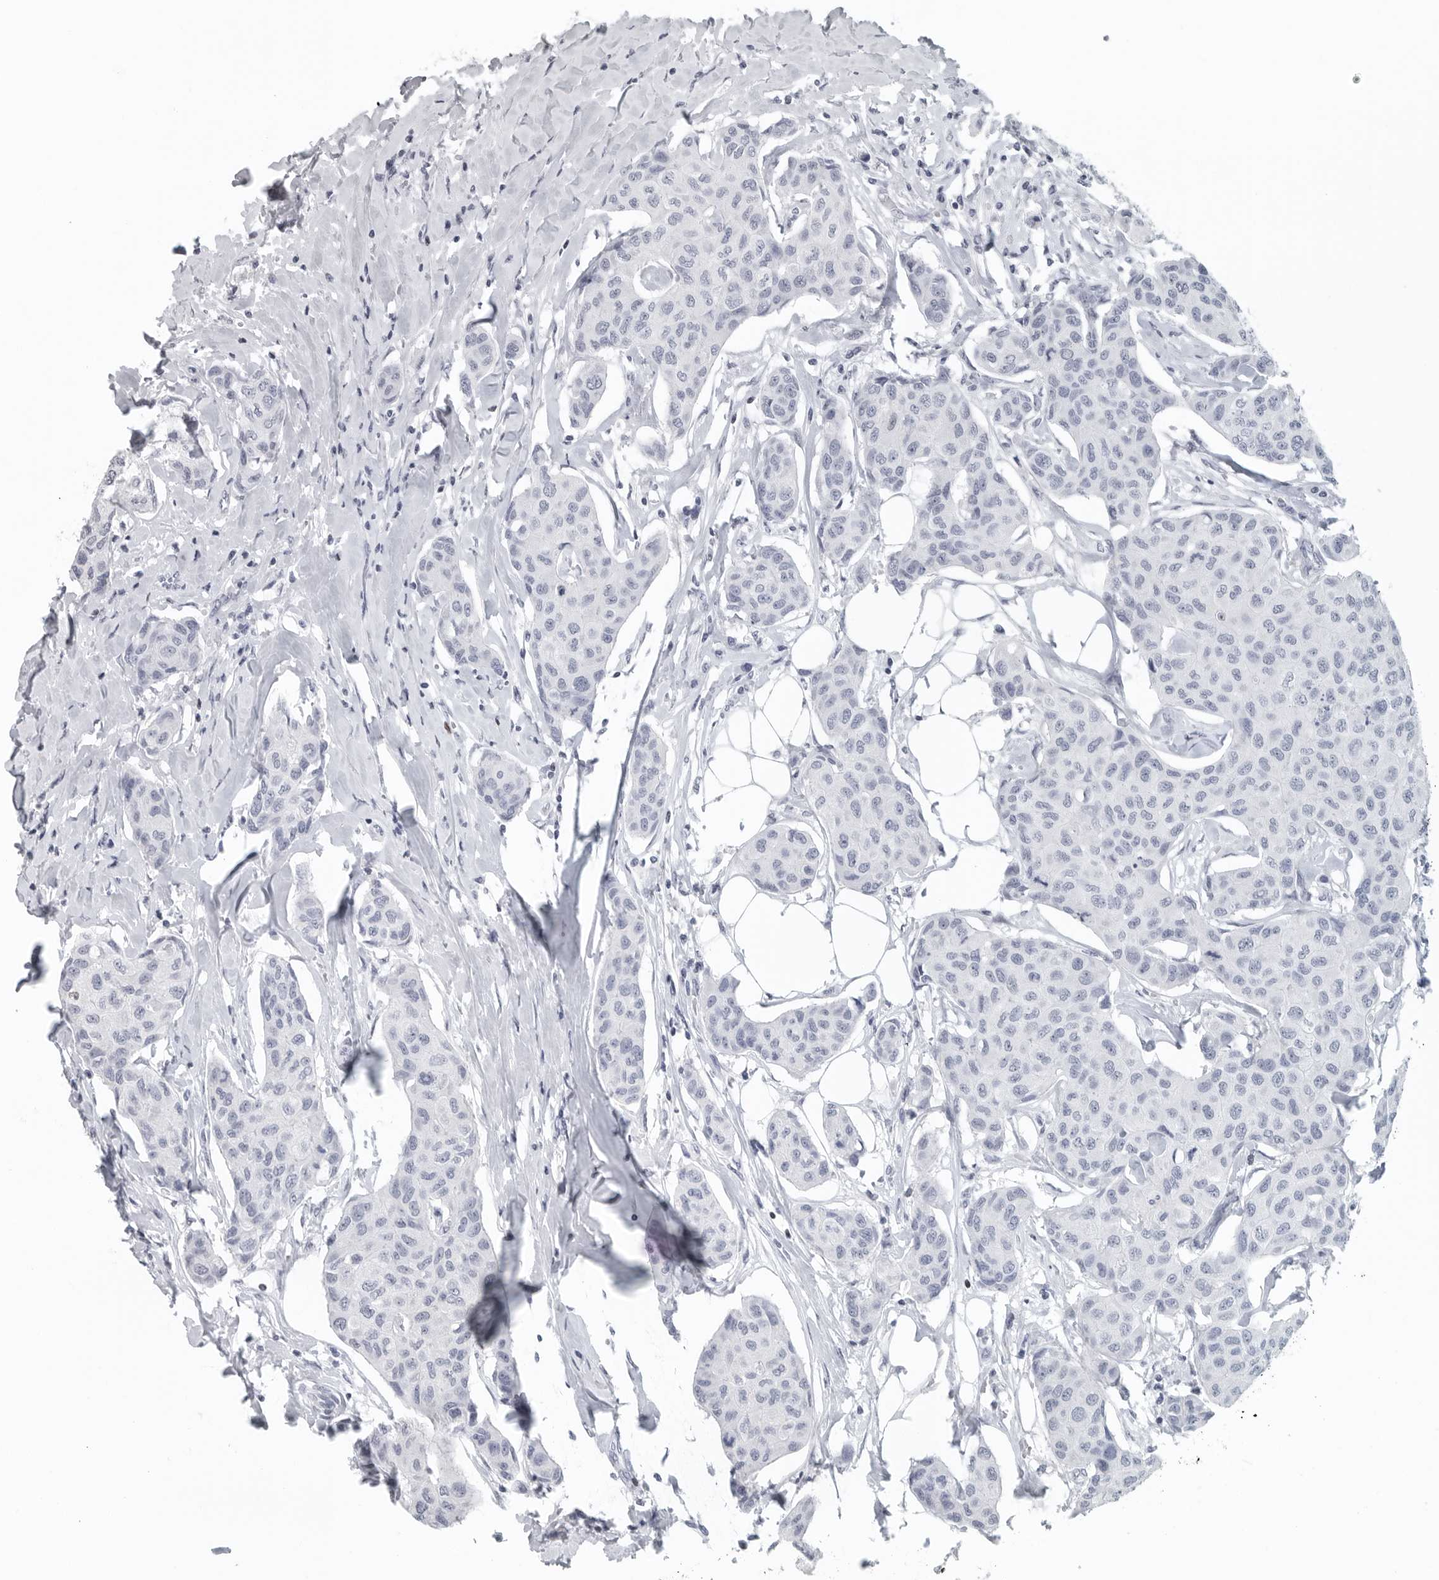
{"staining": {"intensity": "negative", "quantity": "none", "location": "none"}, "tissue": "breast cancer", "cell_type": "Tumor cells", "image_type": "cancer", "snomed": [{"axis": "morphology", "description": "Duct carcinoma"}, {"axis": "topography", "description": "Breast"}], "caption": "DAB (3,3'-diaminobenzidine) immunohistochemical staining of human breast cancer (infiltrating ductal carcinoma) exhibits no significant staining in tumor cells.", "gene": "SATB2", "patient": {"sex": "female", "age": 80}}